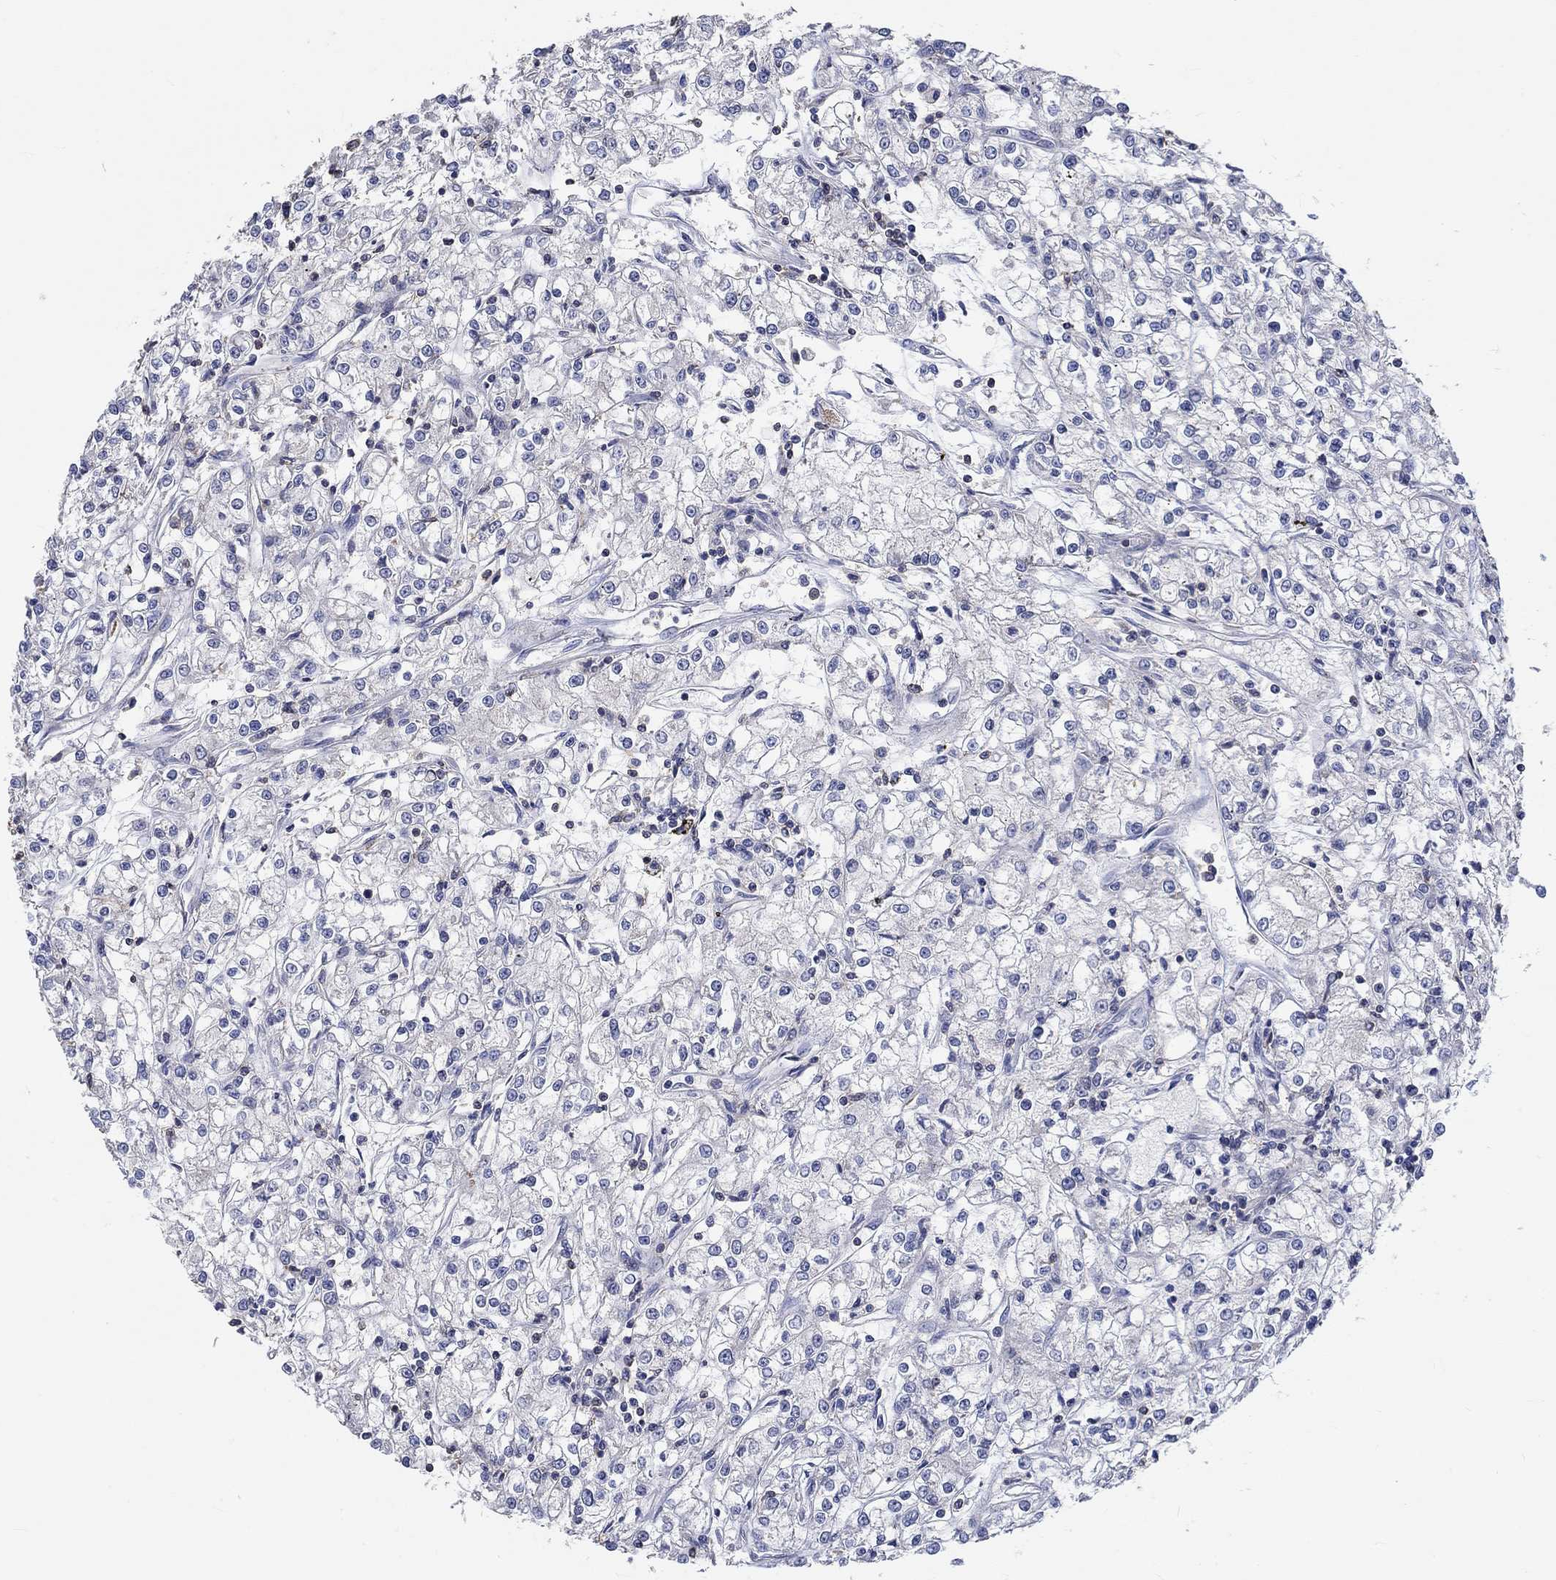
{"staining": {"intensity": "negative", "quantity": "none", "location": "none"}, "tissue": "renal cancer", "cell_type": "Tumor cells", "image_type": "cancer", "snomed": [{"axis": "morphology", "description": "Adenocarcinoma, NOS"}, {"axis": "topography", "description": "Kidney"}], "caption": "Immunohistochemistry (IHC) histopathology image of neoplastic tissue: human renal cancer stained with DAB demonstrates no significant protein expression in tumor cells.", "gene": "TNFAIP8L3", "patient": {"sex": "female", "age": 59}}